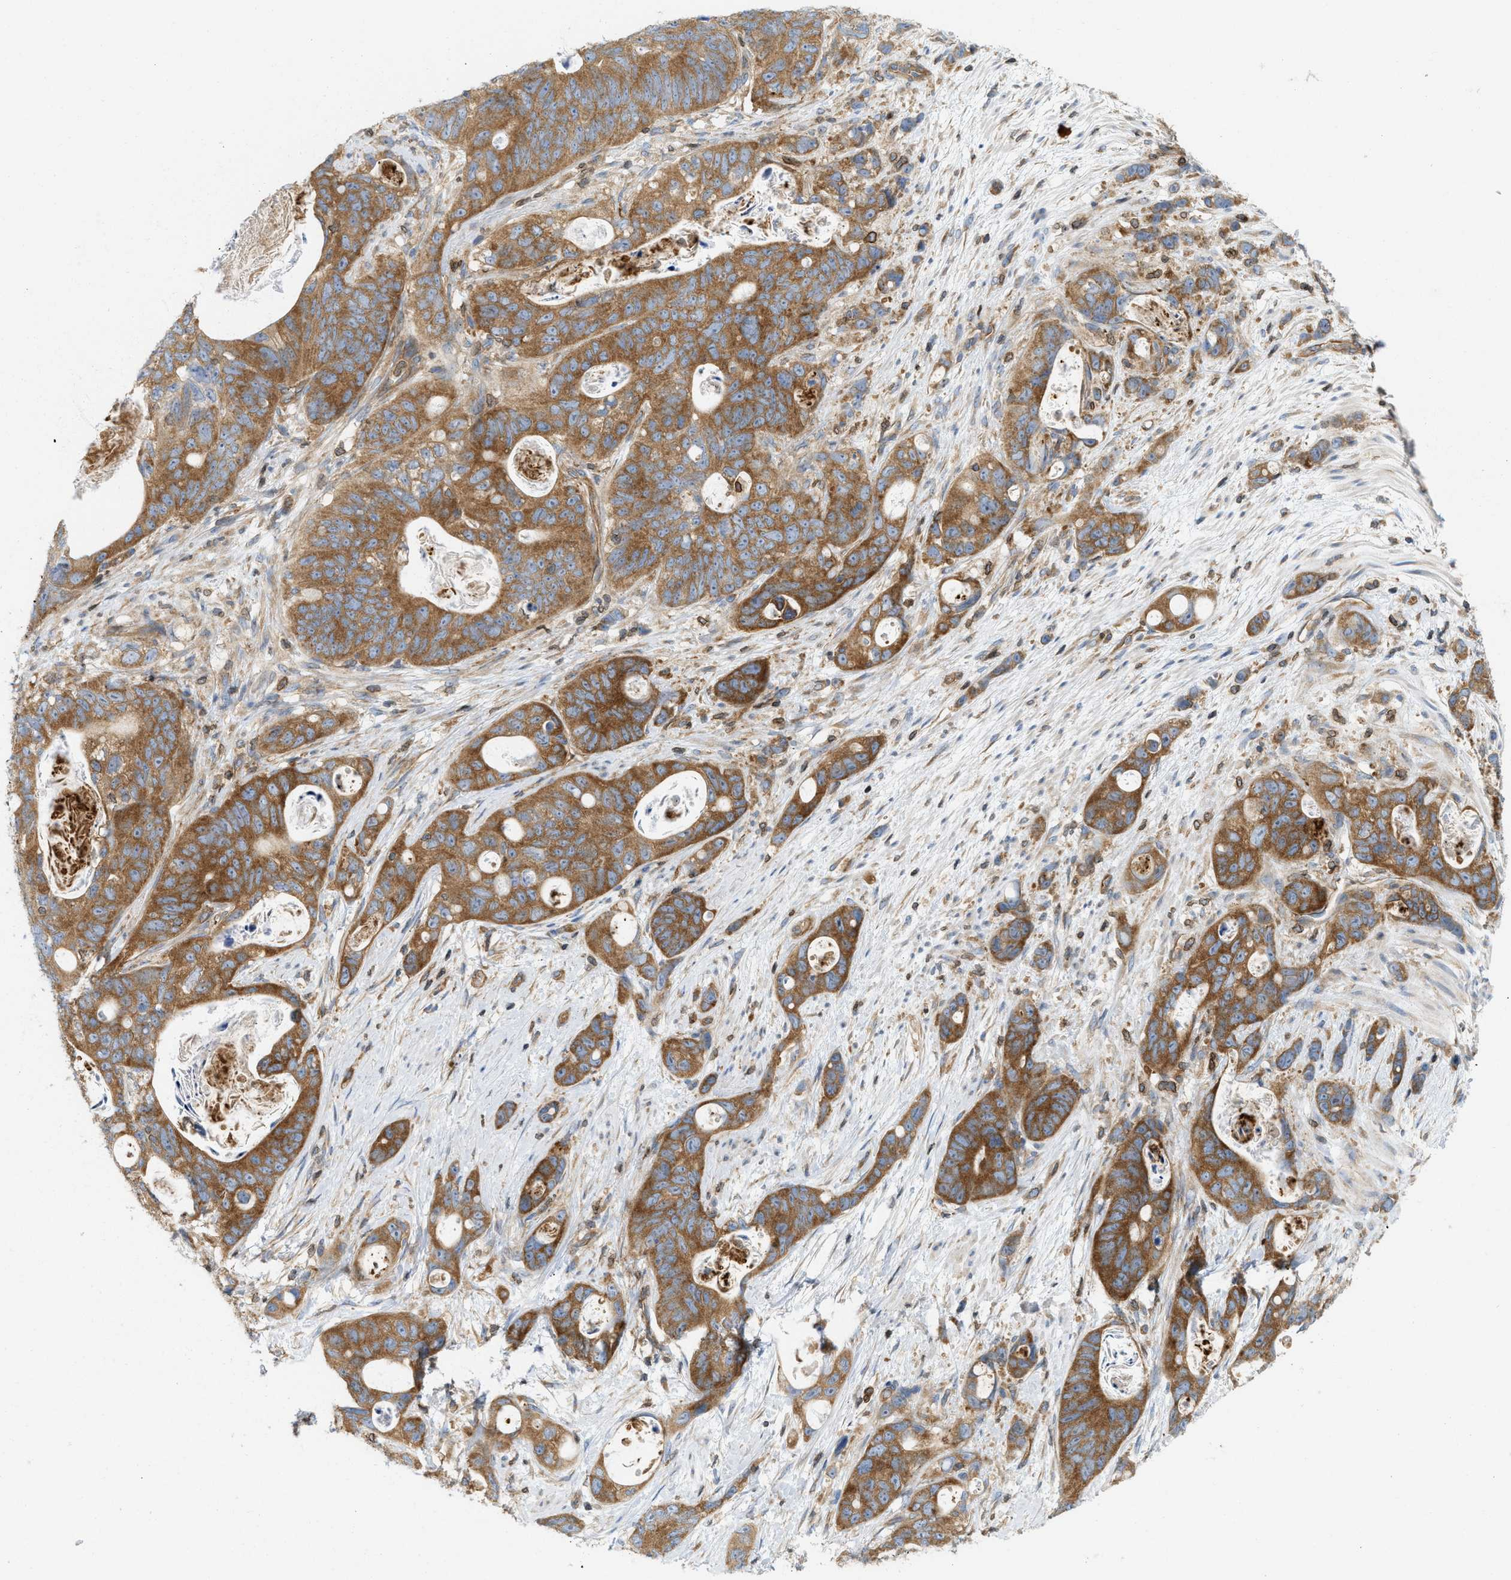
{"staining": {"intensity": "strong", "quantity": ">75%", "location": "cytoplasmic/membranous"}, "tissue": "stomach cancer", "cell_type": "Tumor cells", "image_type": "cancer", "snomed": [{"axis": "morphology", "description": "Normal tissue, NOS"}, {"axis": "morphology", "description": "Adenocarcinoma, NOS"}, {"axis": "topography", "description": "Stomach"}], "caption": "Stomach cancer was stained to show a protein in brown. There is high levels of strong cytoplasmic/membranous expression in approximately >75% of tumor cells.", "gene": "STRN", "patient": {"sex": "female", "age": 89}}